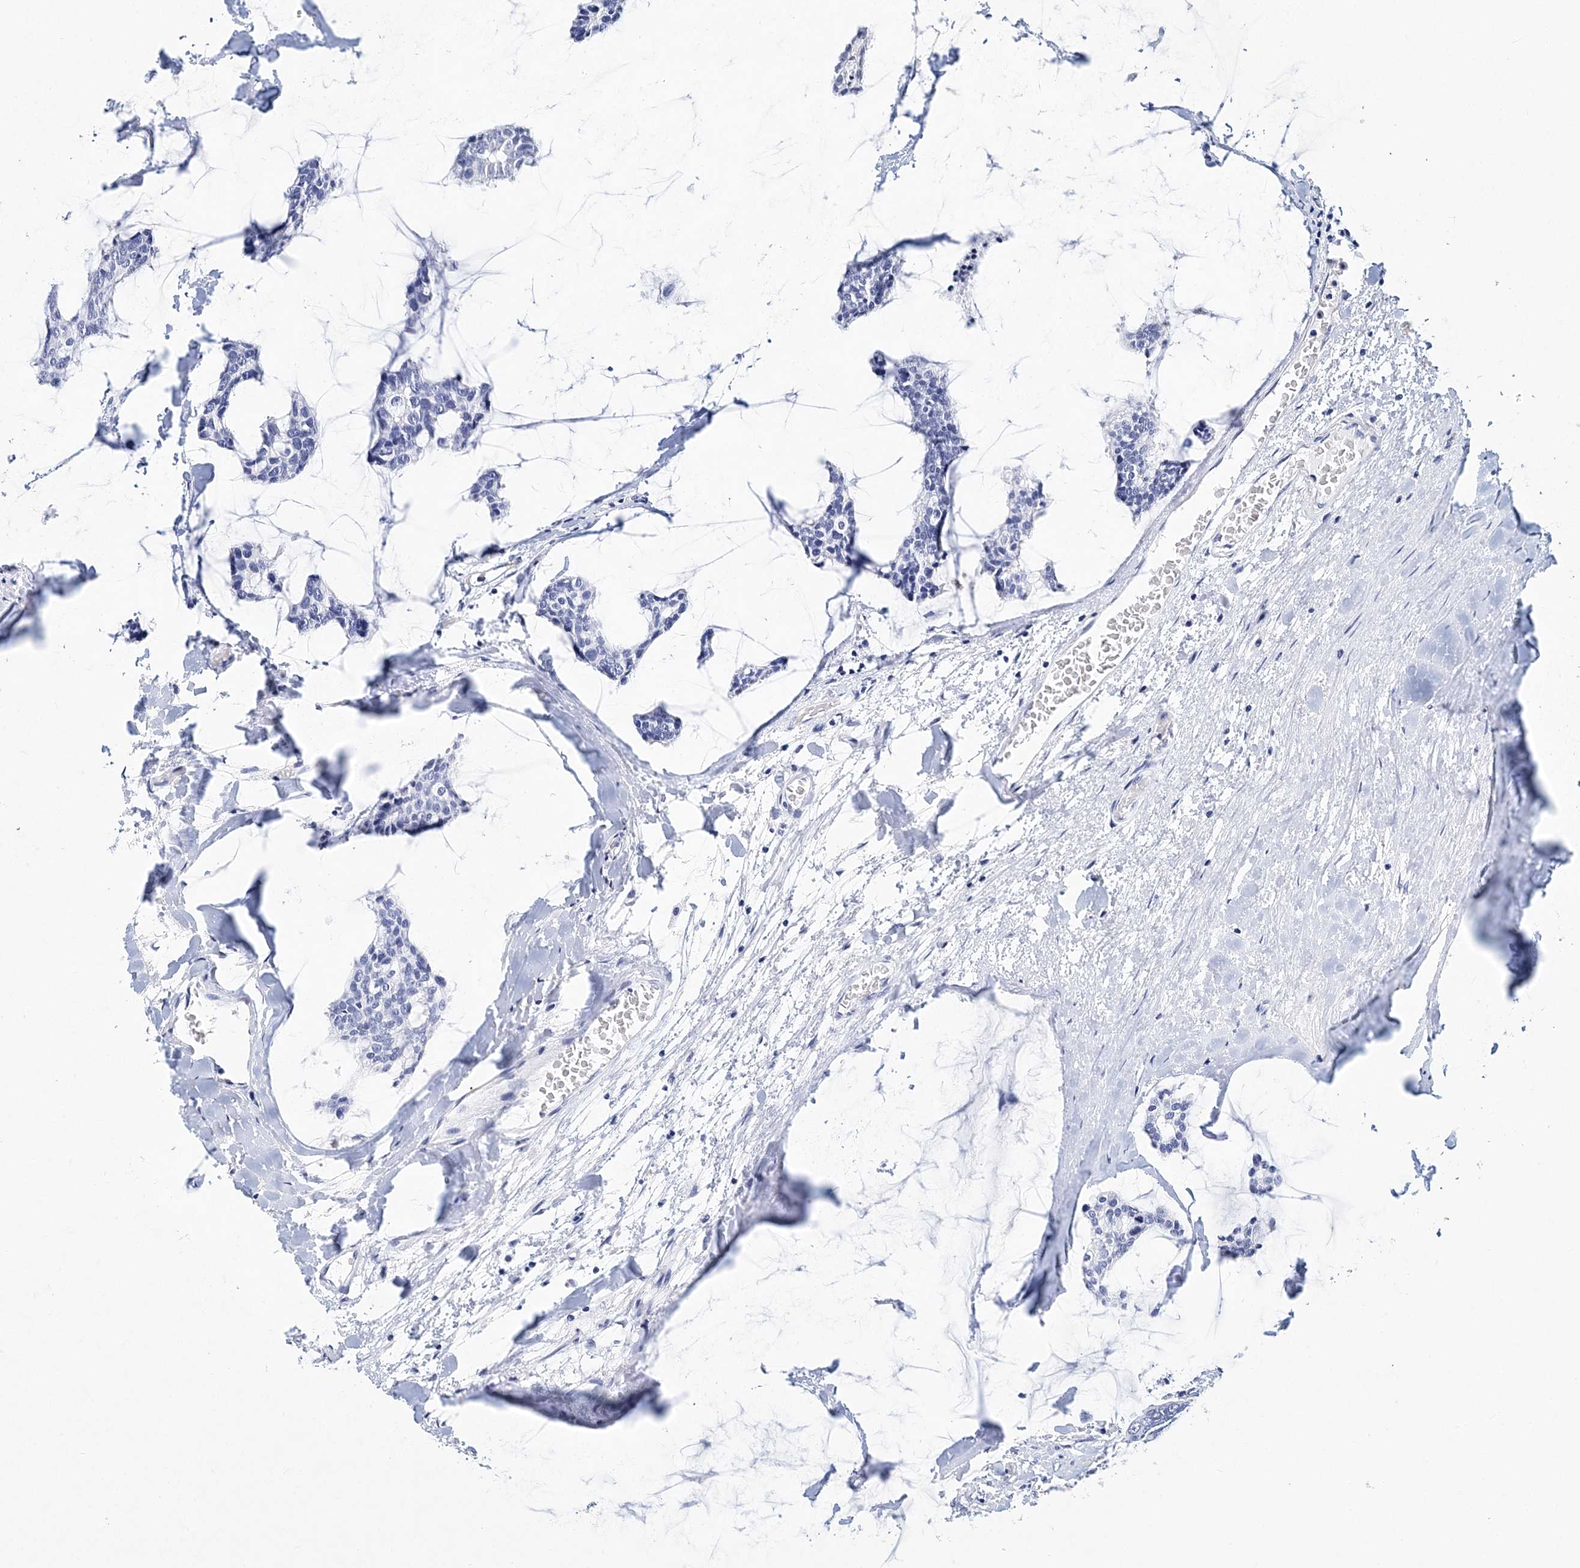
{"staining": {"intensity": "negative", "quantity": "none", "location": "none"}, "tissue": "breast cancer", "cell_type": "Tumor cells", "image_type": "cancer", "snomed": [{"axis": "morphology", "description": "Duct carcinoma"}, {"axis": "topography", "description": "Breast"}], "caption": "A high-resolution photomicrograph shows IHC staining of breast cancer, which demonstrates no significant staining in tumor cells.", "gene": "ITGA2B", "patient": {"sex": "female", "age": 93}}